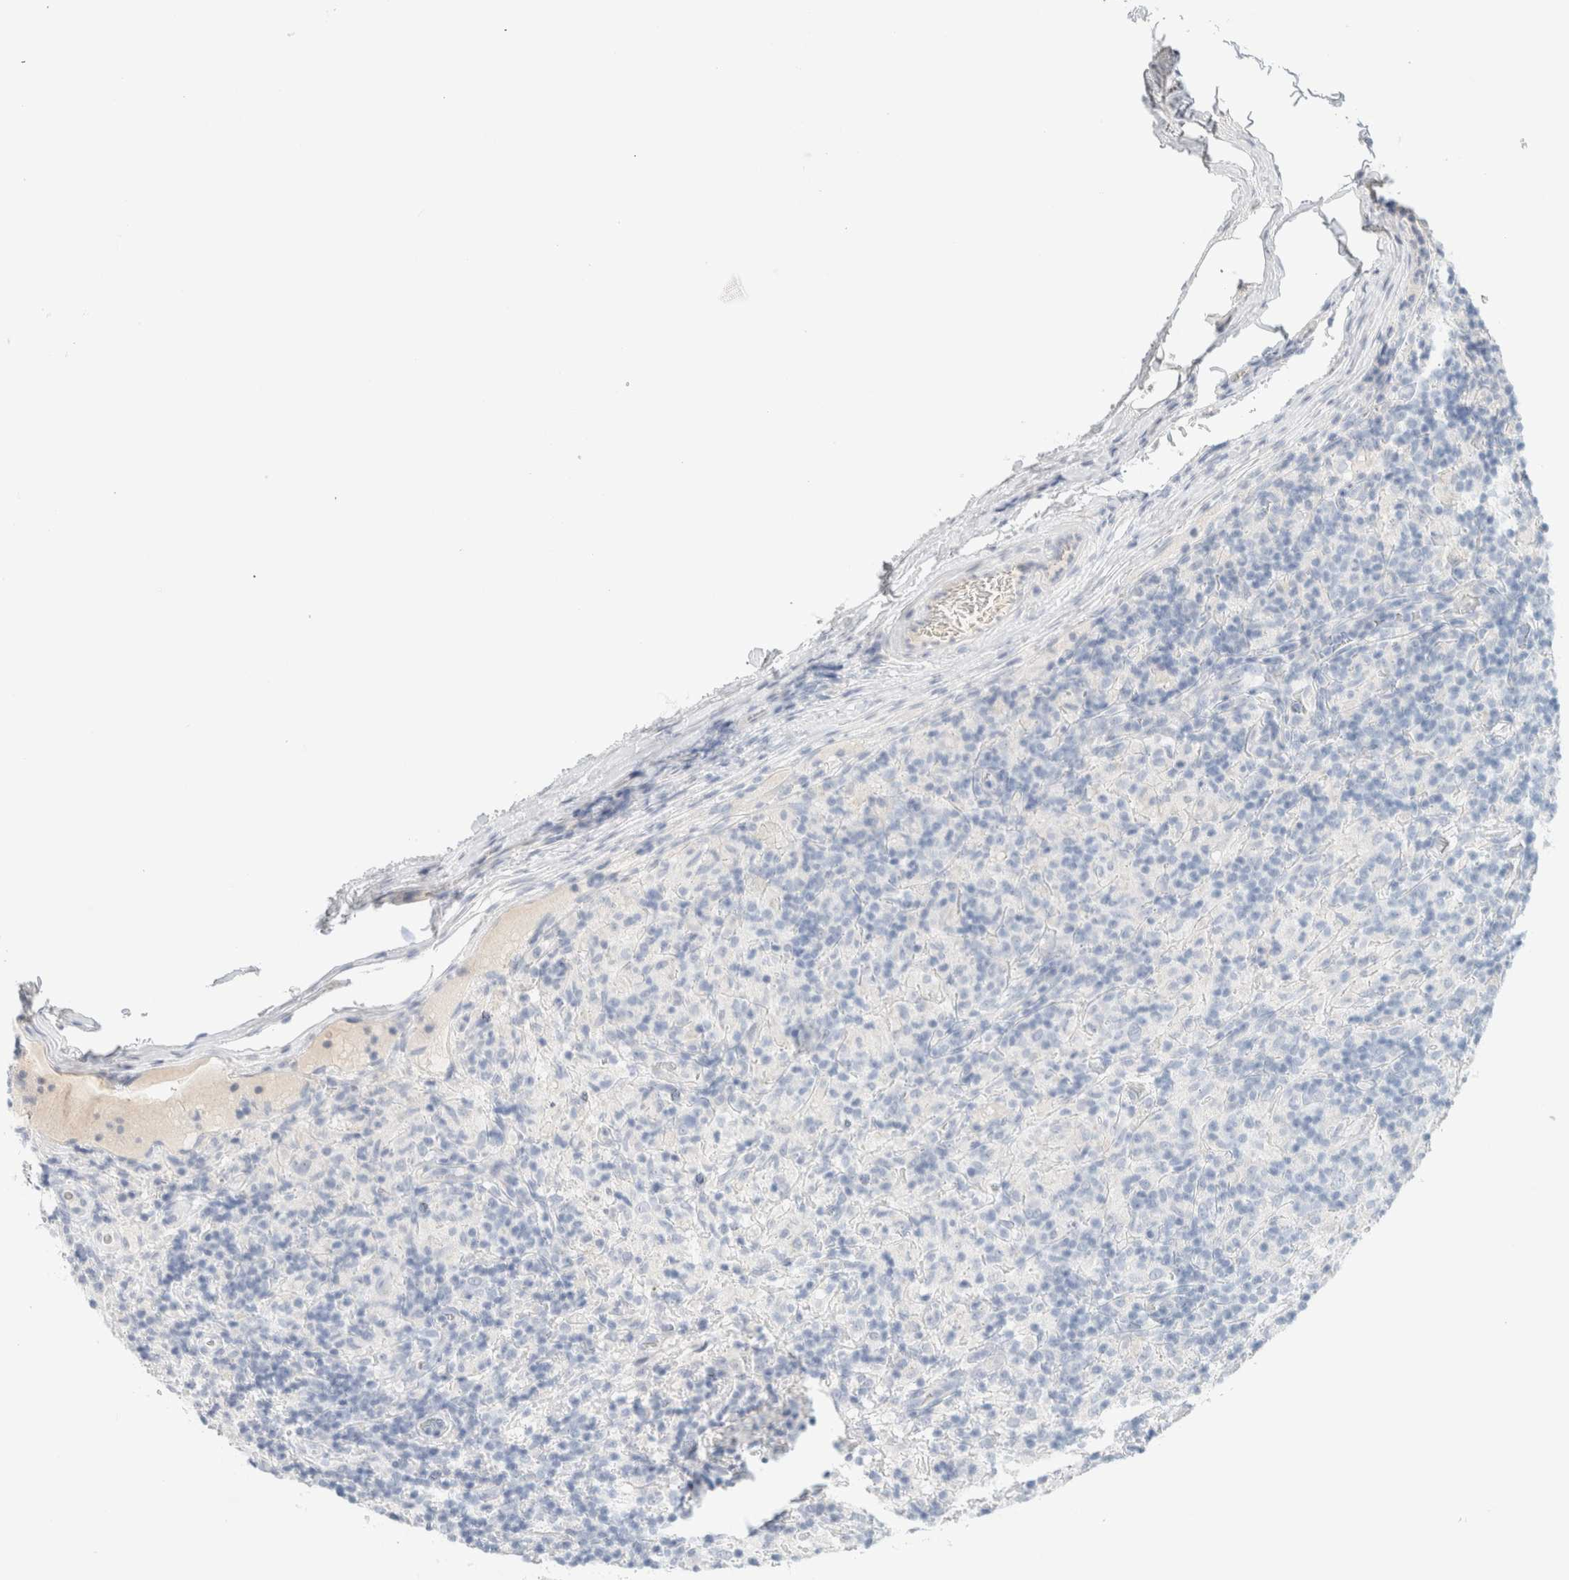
{"staining": {"intensity": "negative", "quantity": "none", "location": "none"}, "tissue": "lymphoma", "cell_type": "Tumor cells", "image_type": "cancer", "snomed": [{"axis": "morphology", "description": "Hodgkin's disease, NOS"}, {"axis": "topography", "description": "Lymph node"}], "caption": "Photomicrograph shows no protein positivity in tumor cells of Hodgkin's disease tissue.", "gene": "HEXD", "patient": {"sex": "male", "age": 70}}